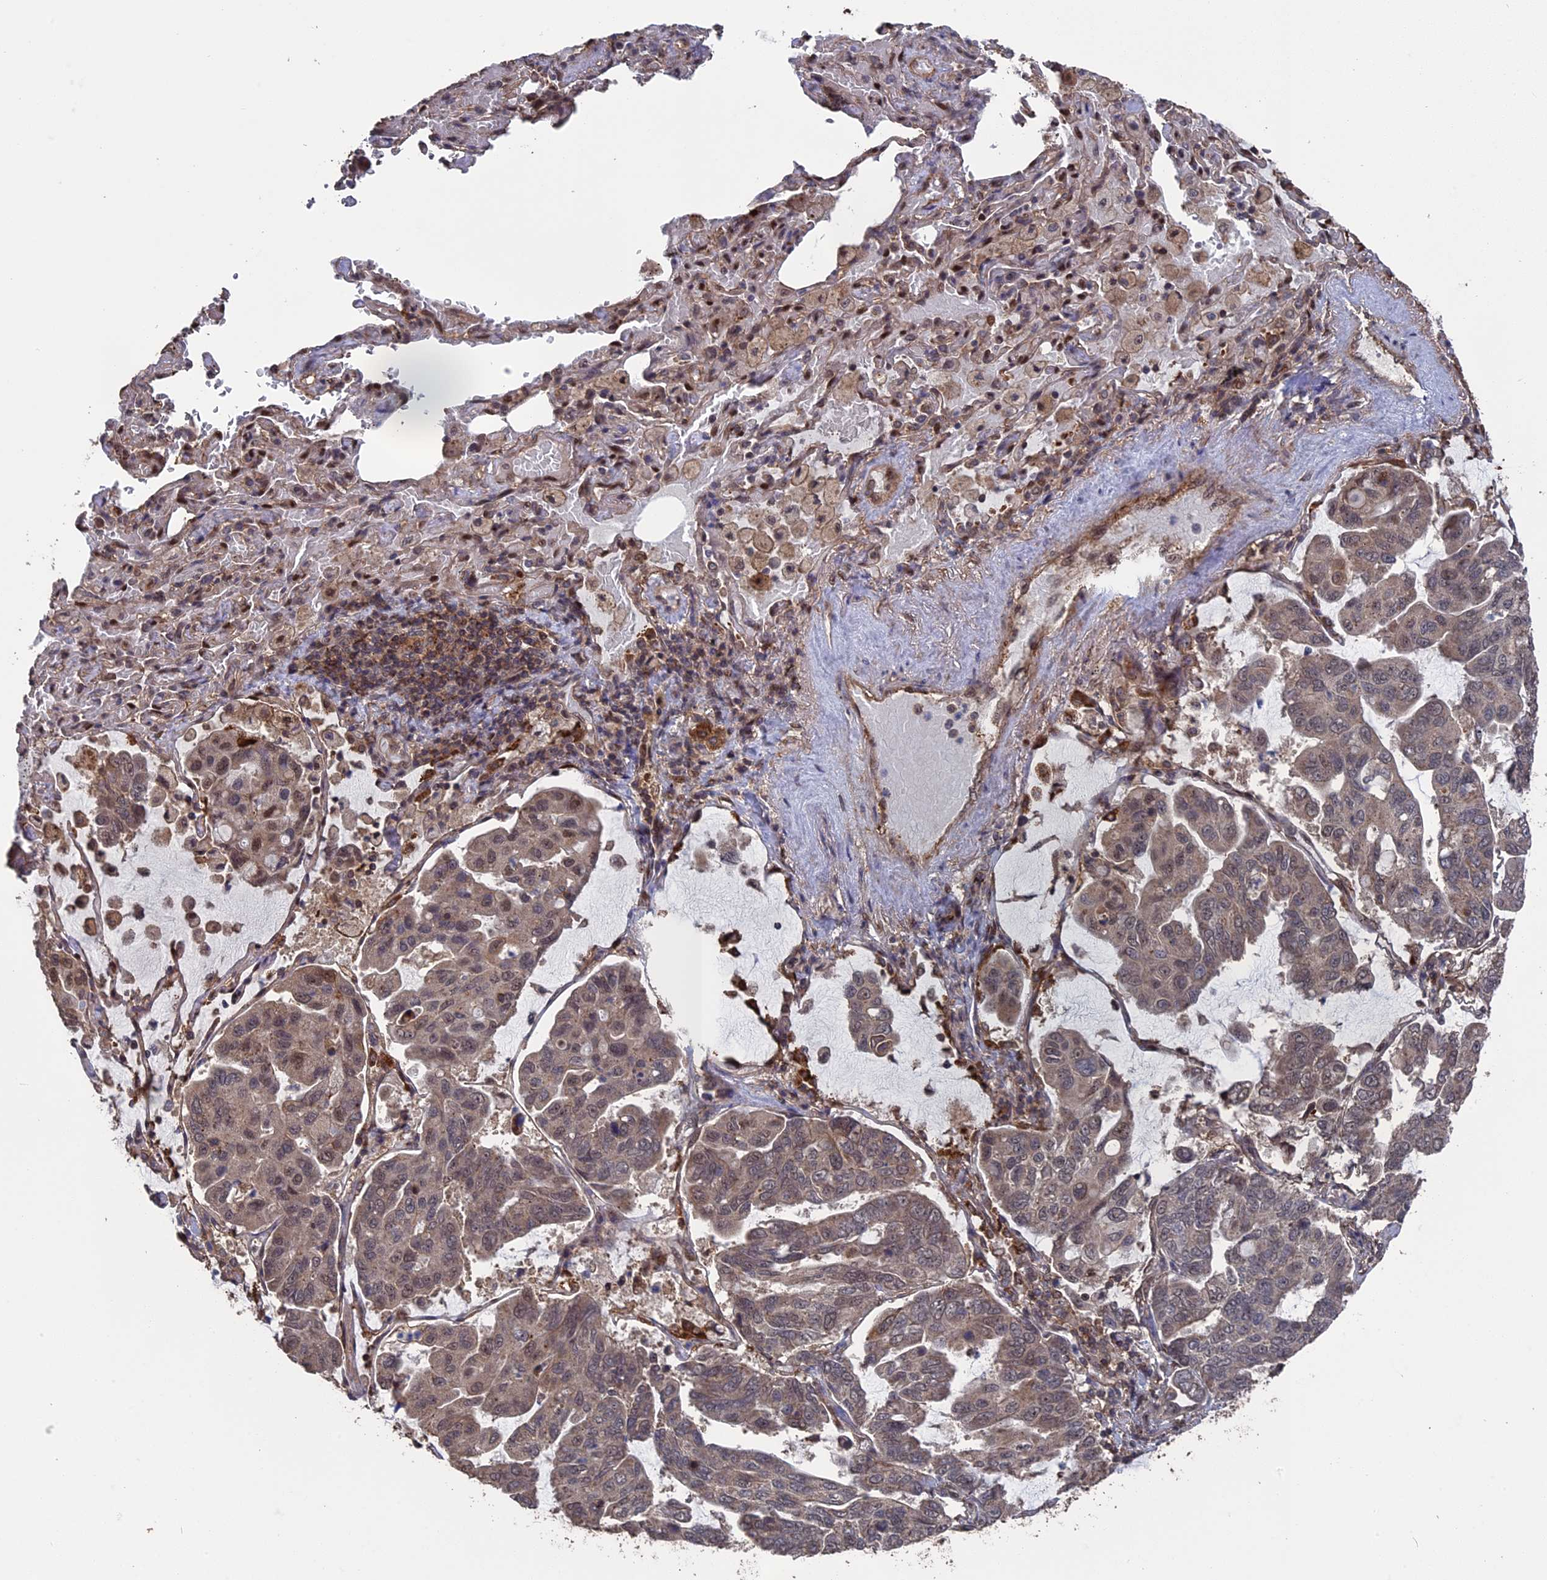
{"staining": {"intensity": "negative", "quantity": "none", "location": "none"}, "tissue": "lung cancer", "cell_type": "Tumor cells", "image_type": "cancer", "snomed": [{"axis": "morphology", "description": "Adenocarcinoma, NOS"}, {"axis": "topography", "description": "Lung"}], "caption": "This is an IHC image of lung cancer. There is no expression in tumor cells.", "gene": "MYBL2", "patient": {"sex": "male", "age": 64}}